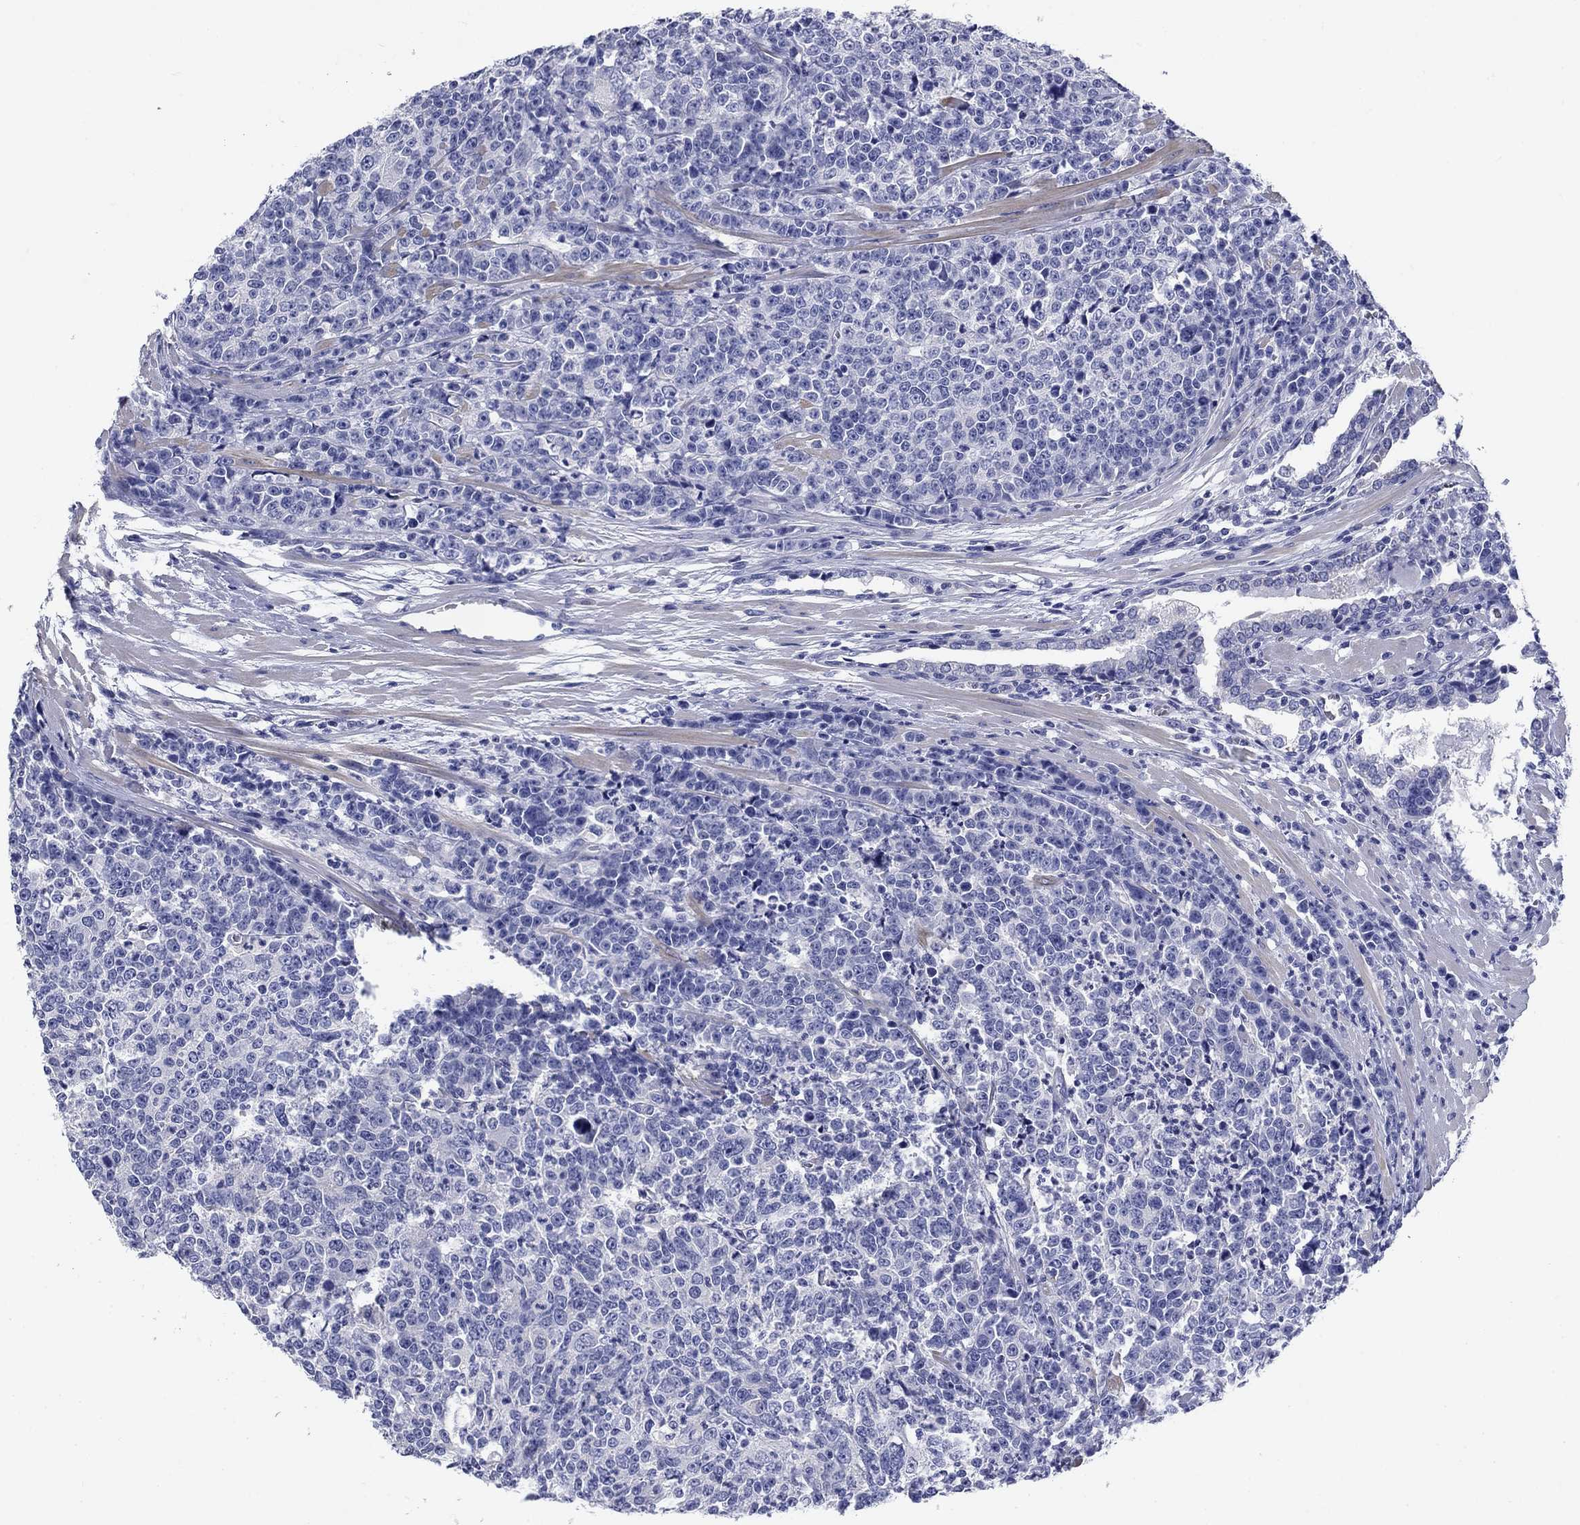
{"staining": {"intensity": "negative", "quantity": "none", "location": "none"}, "tissue": "prostate cancer", "cell_type": "Tumor cells", "image_type": "cancer", "snomed": [{"axis": "morphology", "description": "Adenocarcinoma, NOS"}, {"axis": "topography", "description": "Prostate"}], "caption": "Immunohistochemistry photomicrograph of human prostate cancer (adenocarcinoma) stained for a protein (brown), which shows no expression in tumor cells. The staining was performed using DAB to visualize the protein expression in brown, while the nuclei were stained in blue with hematoxylin (Magnification: 20x).", "gene": "PRKCG", "patient": {"sex": "male", "age": 67}}